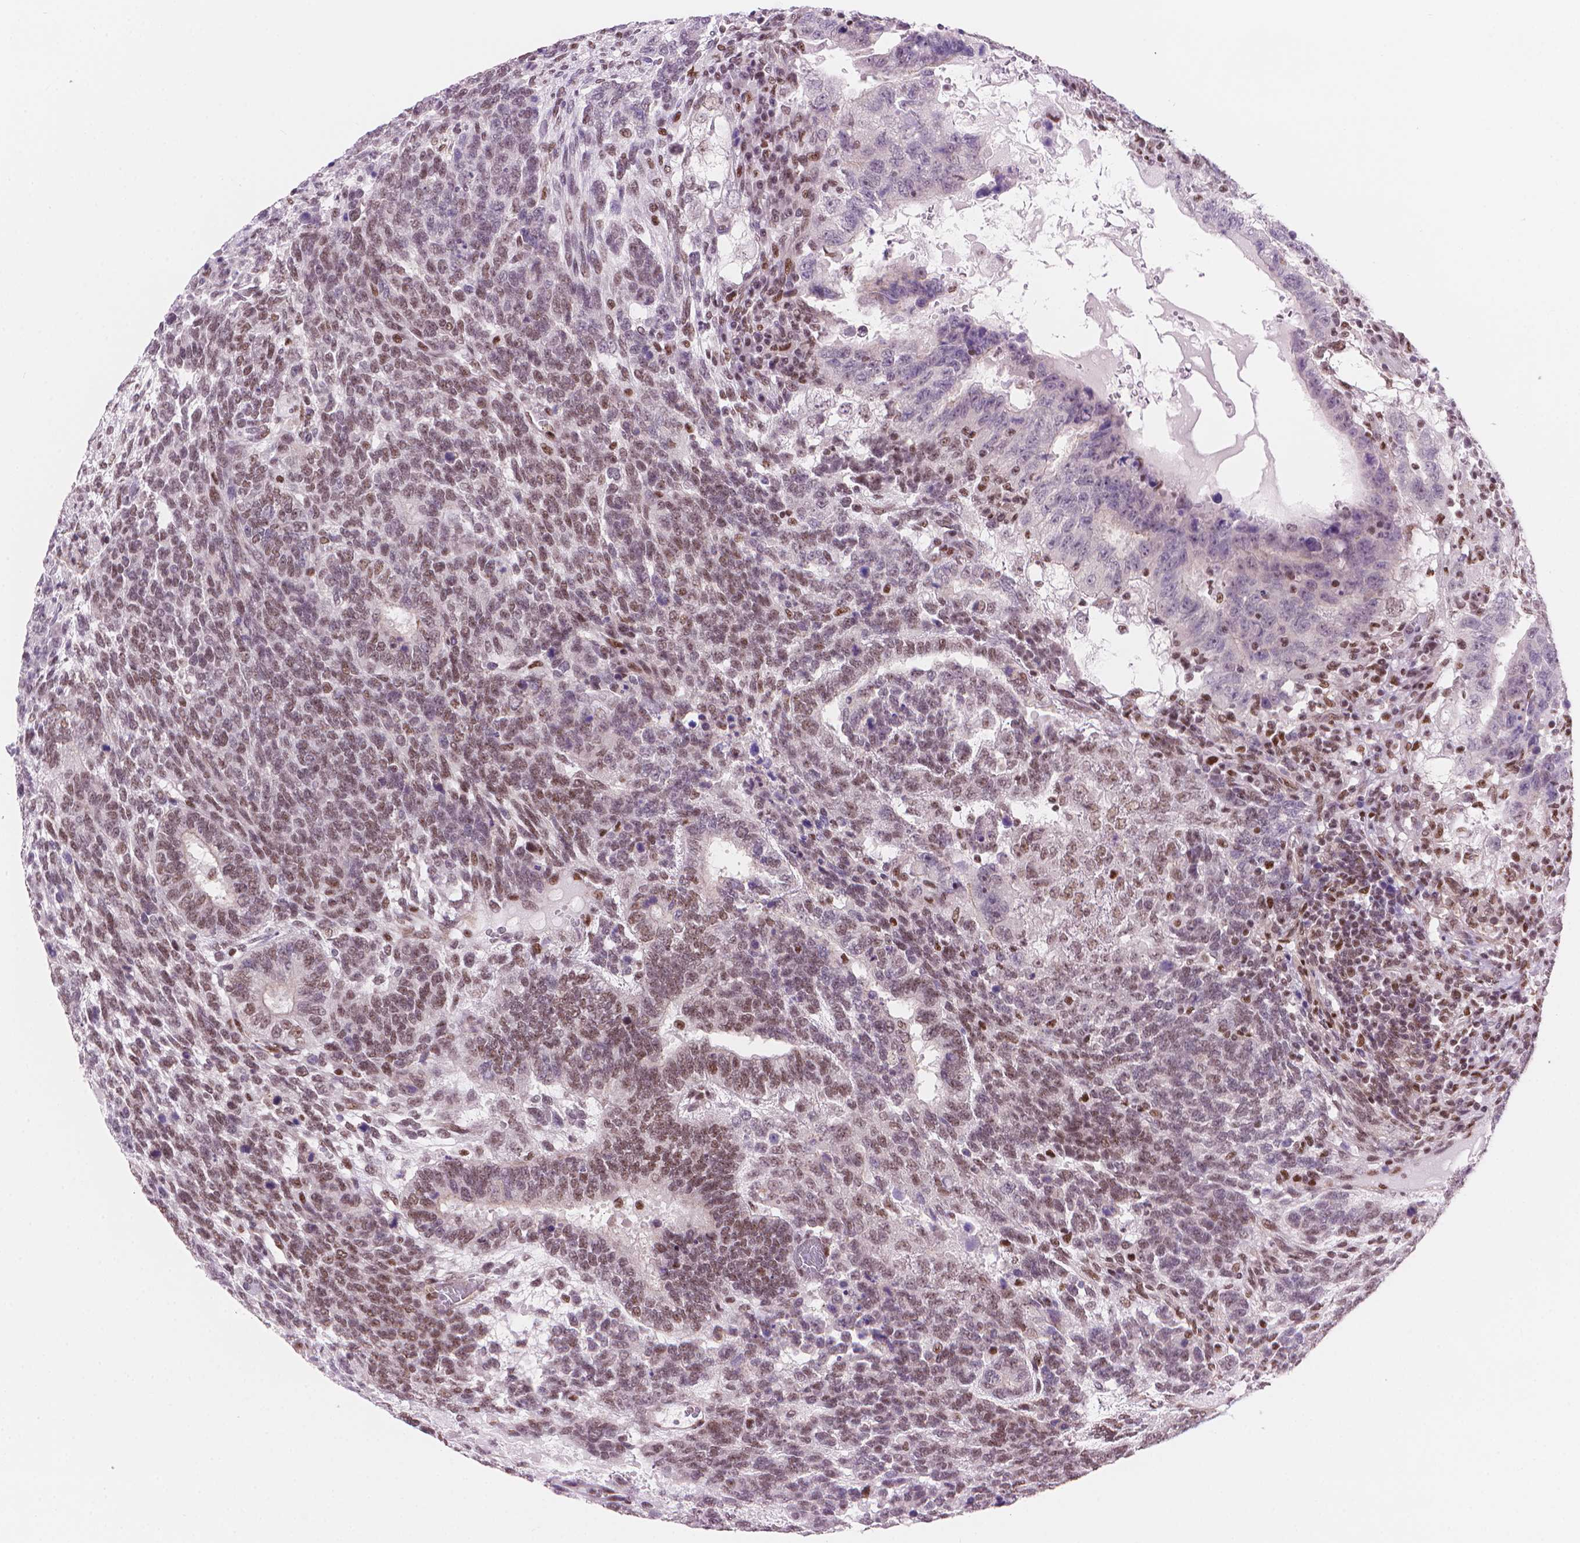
{"staining": {"intensity": "weak", "quantity": "25%-75%", "location": "nuclear"}, "tissue": "testis cancer", "cell_type": "Tumor cells", "image_type": "cancer", "snomed": [{"axis": "morphology", "description": "Normal tissue, NOS"}, {"axis": "morphology", "description": "Carcinoma, Embryonal, NOS"}, {"axis": "topography", "description": "Testis"}, {"axis": "topography", "description": "Epididymis"}], "caption": "Tumor cells reveal weak nuclear staining in about 25%-75% of cells in testis cancer. The staining is performed using DAB brown chromogen to label protein expression. The nuclei are counter-stained blue using hematoxylin.", "gene": "UBN1", "patient": {"sex": "male", "age": 23}}